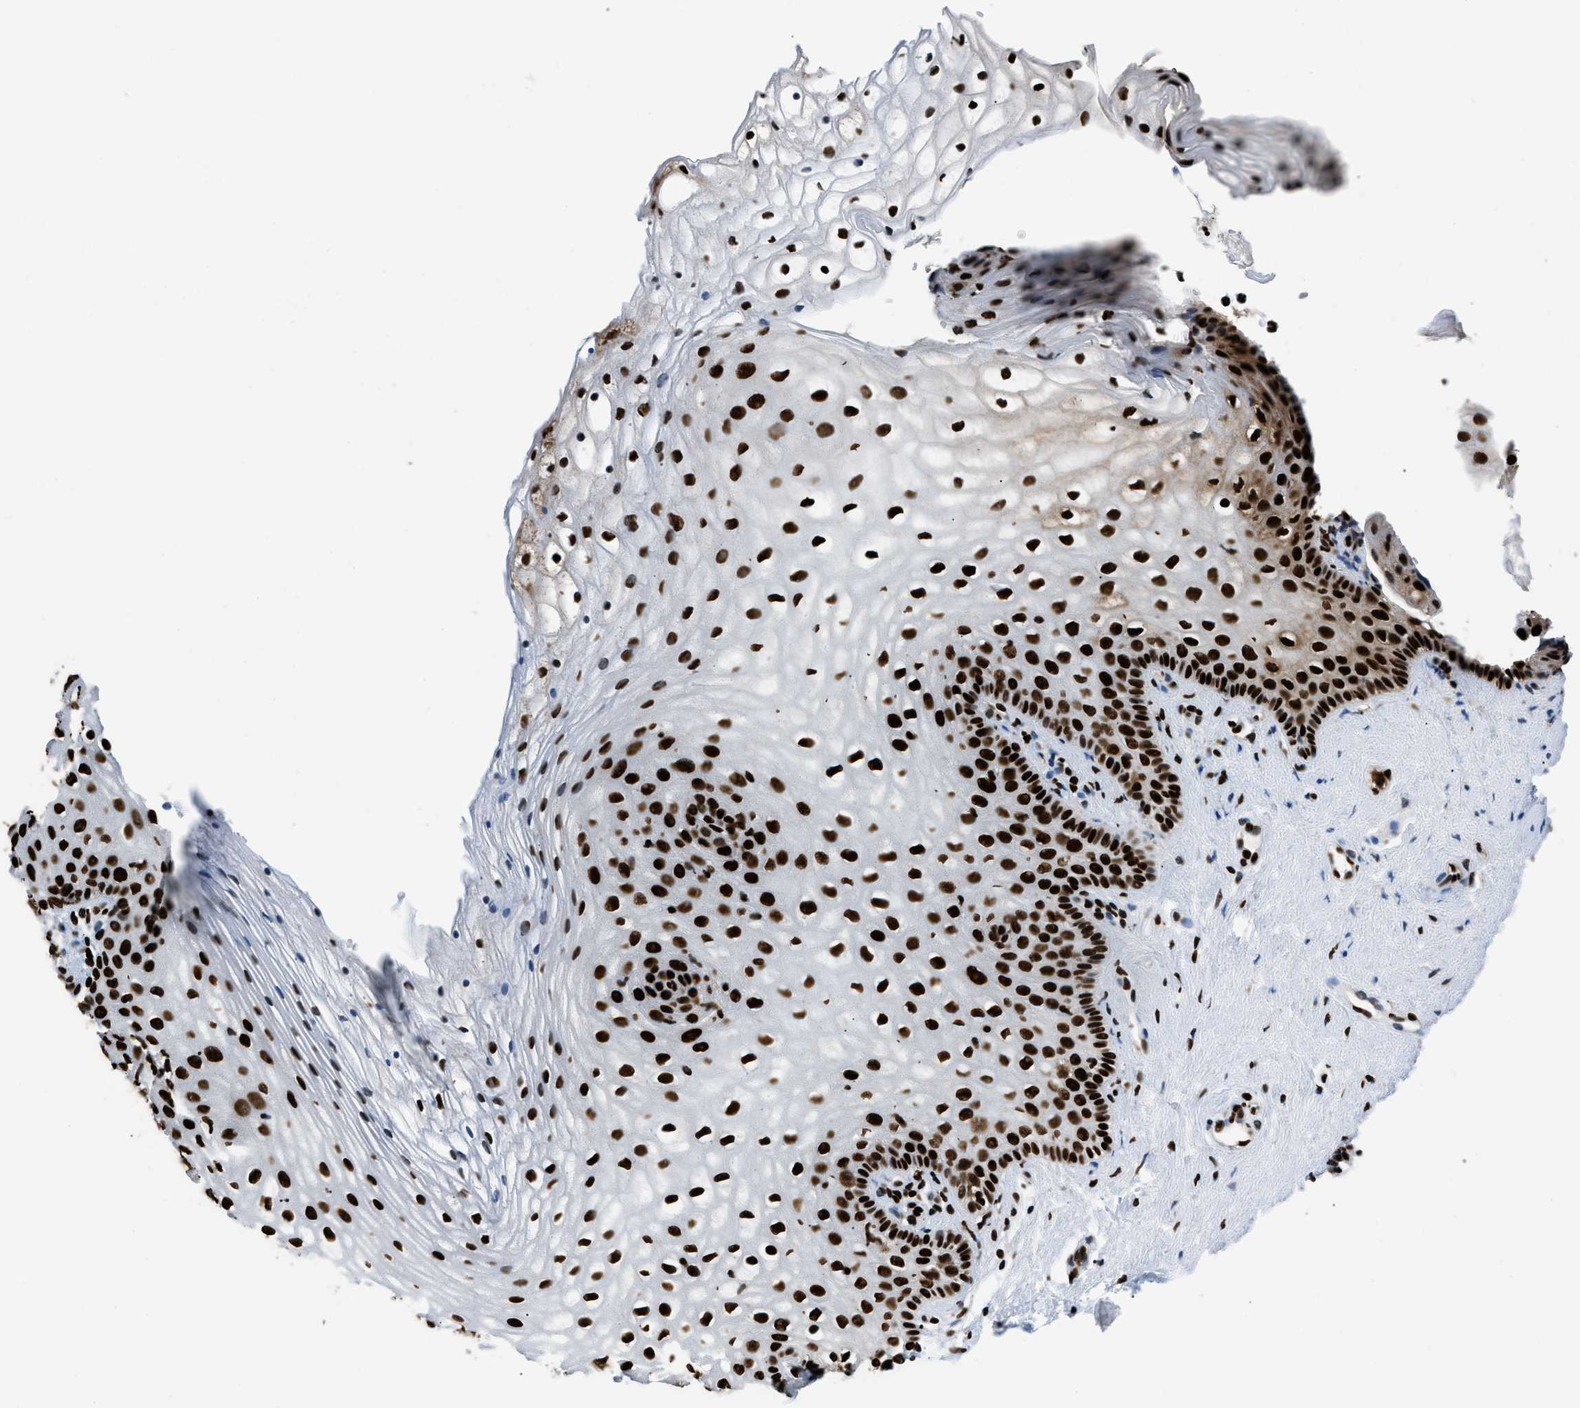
{"staining": {"intensity": "strong", "quantity": ">75%", "location": "nuclear"}, "tissue": "vagina", "cell_type": "Squamous epithelial cells", "image_type": "normal", "snomed": [{"axis": "morphology", "description": "Normal tissue, NOS"}, {"axis": "topography", "description": "Vagina"}], "caption": "A histopathology image showing strong nuclear positivity in approximately >75% of squamous epithelial cells in benign vagina, as visualized by brown immunohistochemical staining.", "gene": "HNRNPM", "patient": {"sex": "female", "age": 32}}